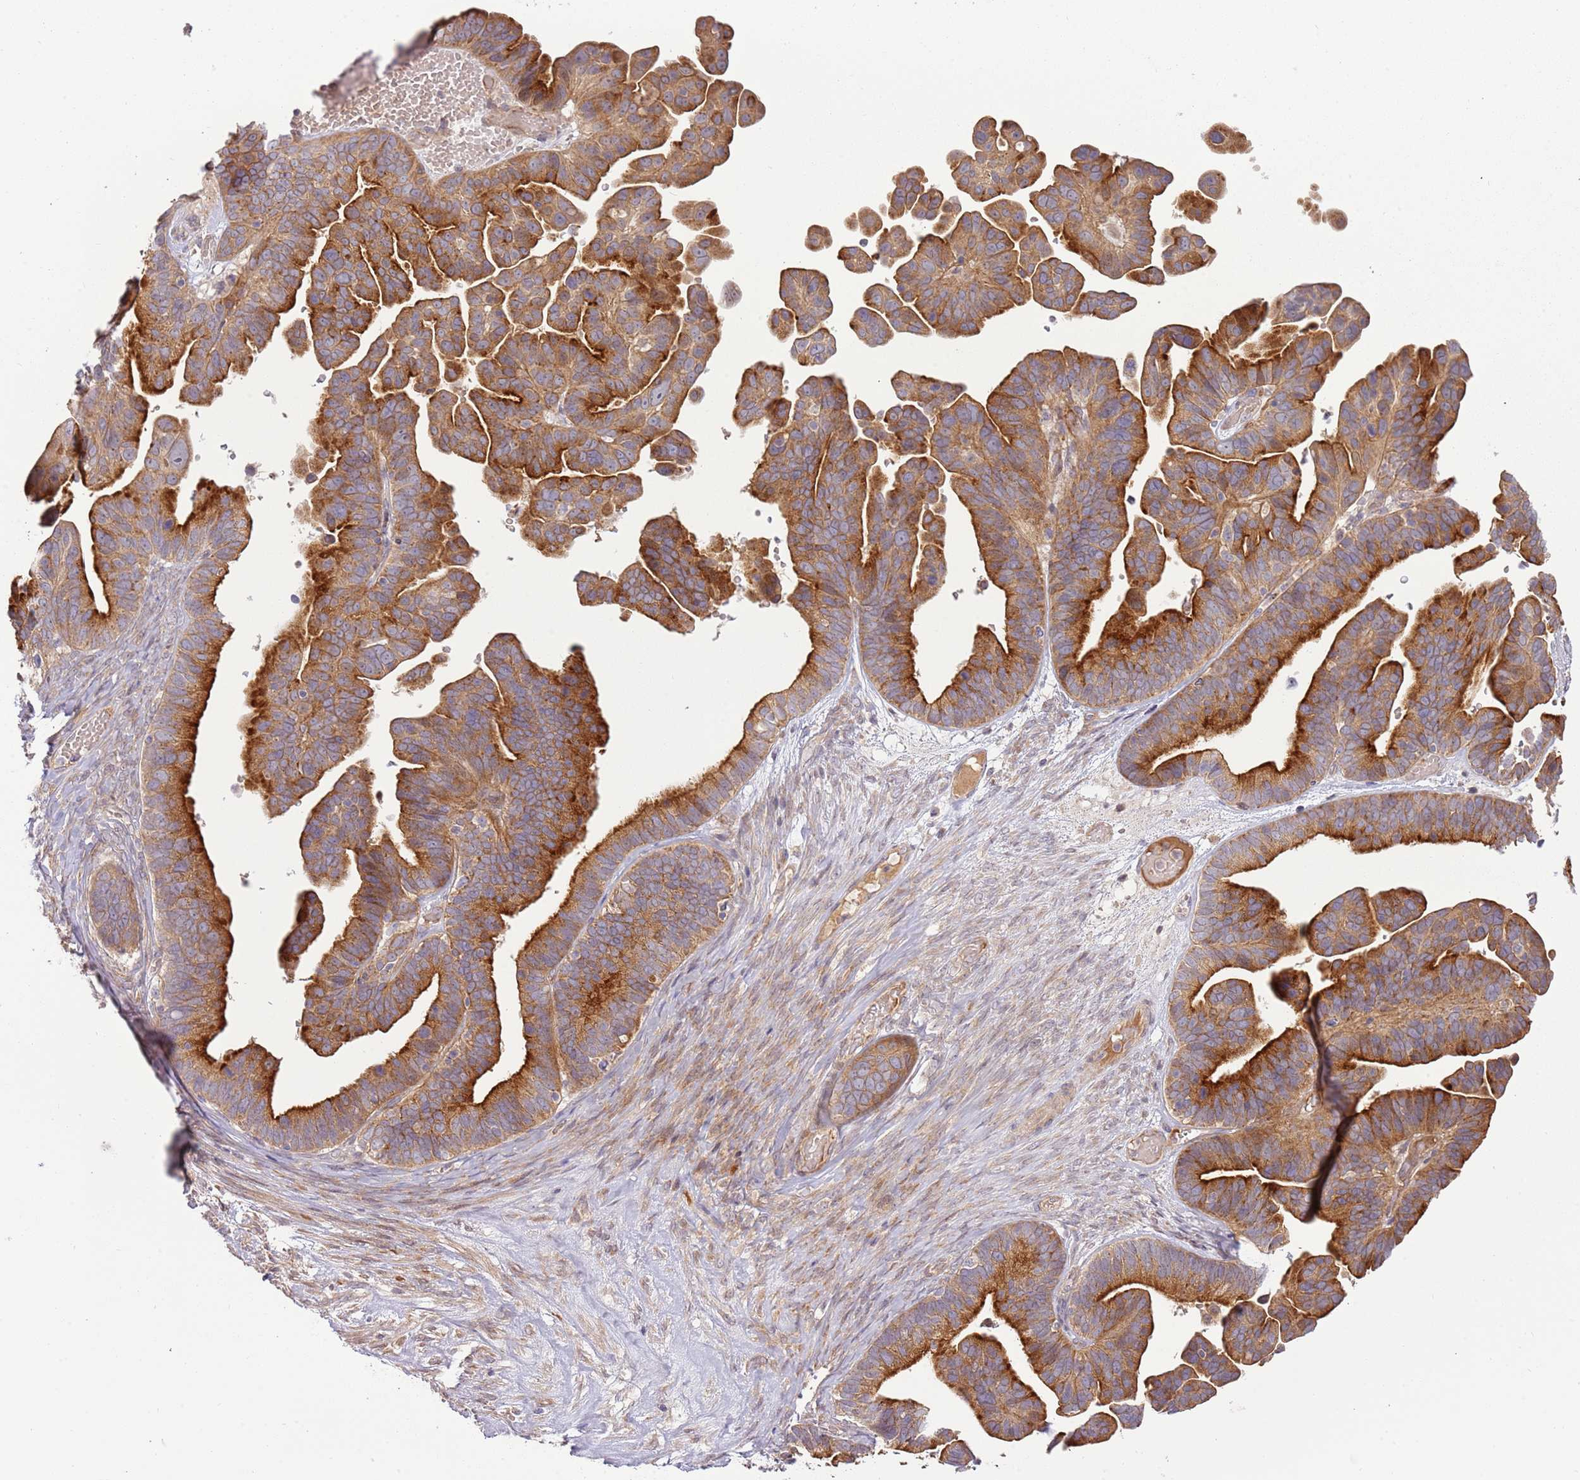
{"staining": {"intensity": "strong", "quantity": ">75%", "location": "cytoplasmic/membranous"}, "tissue": "ovarian cancer", "cell_type": "Tumor cells", "image_type": "cancer", "snomed": [{"axis": "morphology", "description": "Cystadenocarcinoma, serous, NOS"}, {"axis": "topography", "description": "Ovary"}], "caption": "Human serous cystadenocarcinoma (ovarian) stained with a protein marker demonstrates strong staining in tumor cells.", "gene": "RNF128", "patient": {"sex": "female", "age": 56}}